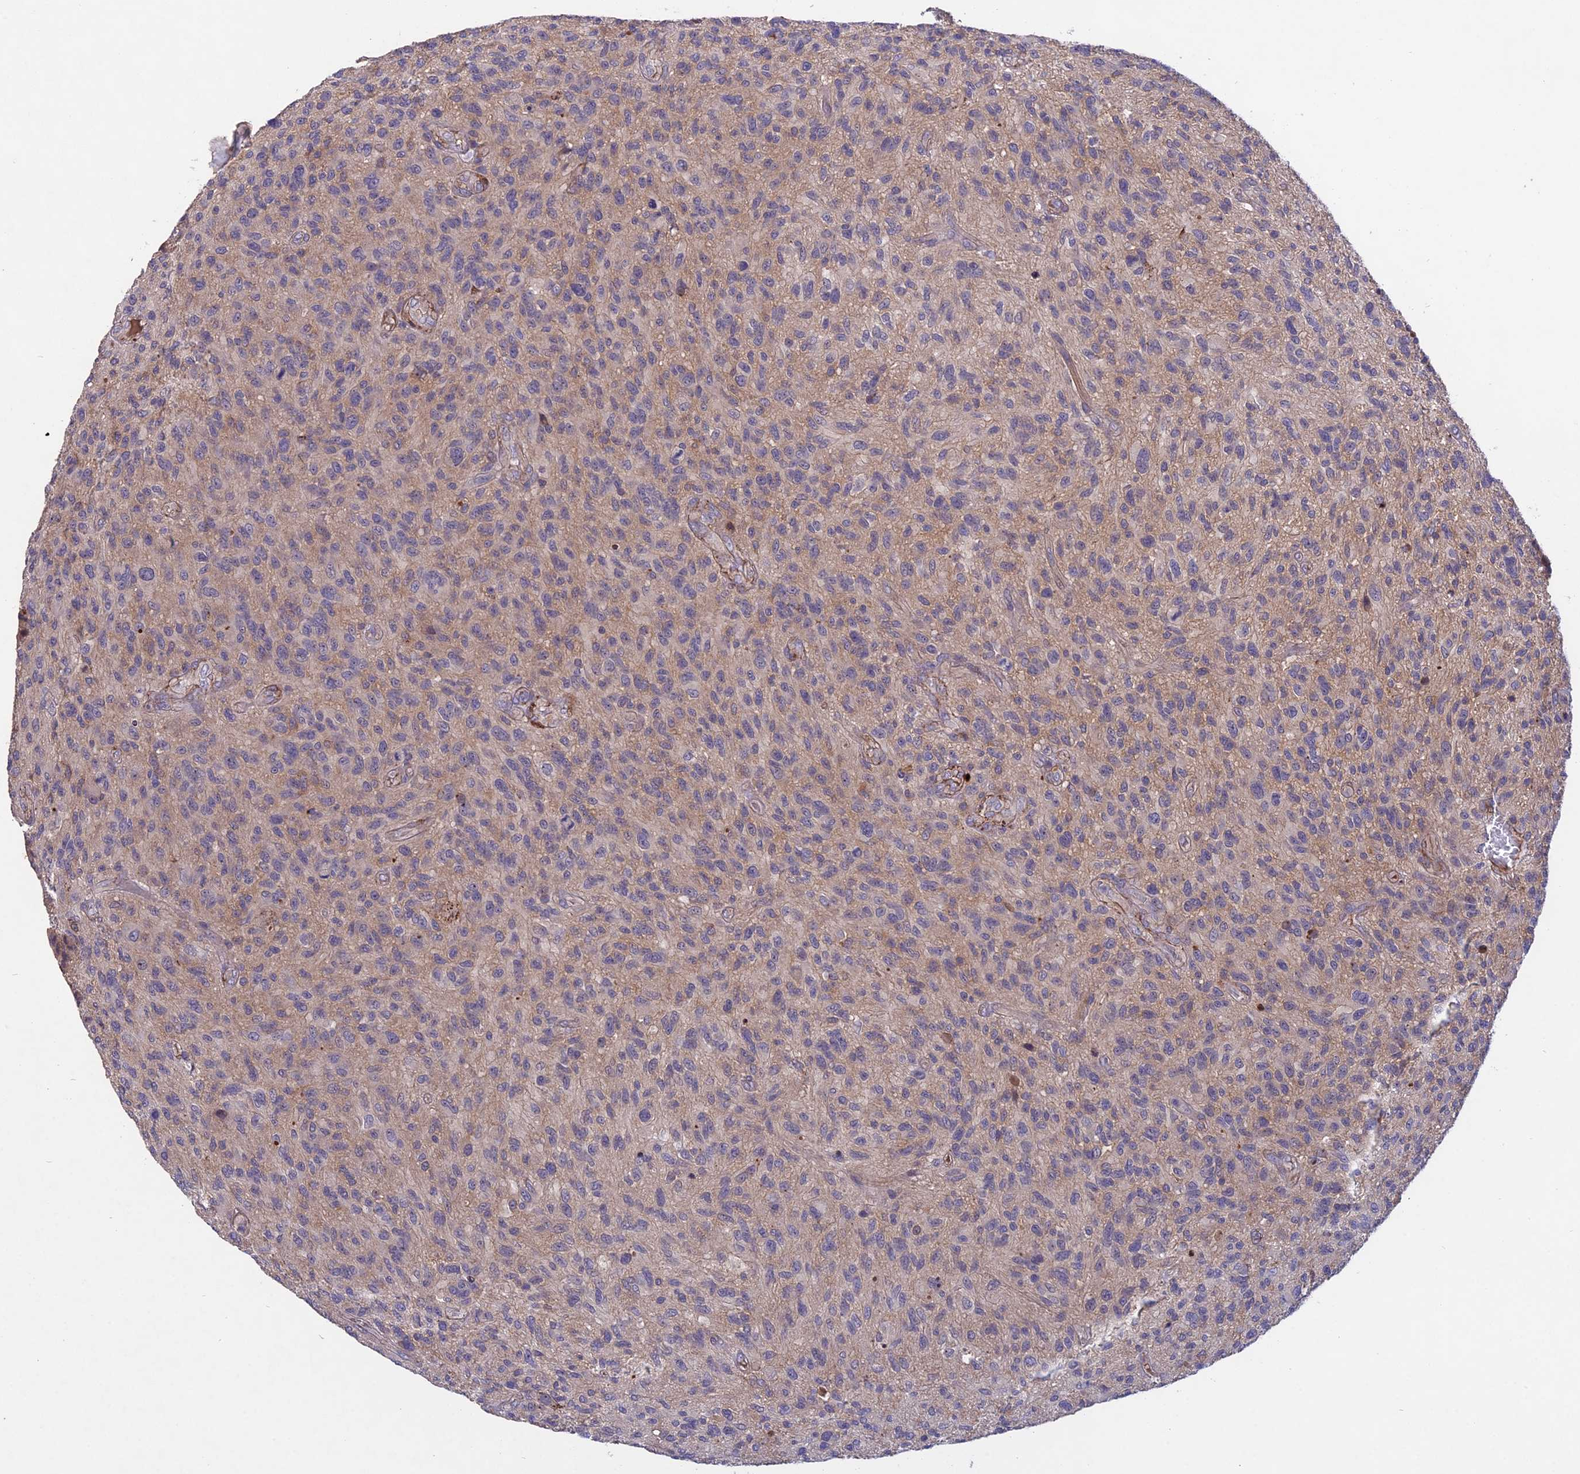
{"staining": {"intensity": "weak", "quantity": "25%-75%", "location": "cytoplasmic/membranous"}, "tissue": "glioma", "cell_type": "Tumor cells", "image_type": "cancer", "snomed": [{"axis": "morphology", "description": "Glioma, malignant, High grade"}, {"axis": "topography", "description": "Brain"}], "caption": "DAB (3,3'-diaminobenzidine) immunohistochemical staining of human high-grade glioma (malignant) shows weak cytoplasmic/membranous protein positivity in about 25%-75% of tumor cells. (Stains: DAB in brown, nuclei in blue, Microscopy: brightfield microscopy at high magnification).", "gene": "ADO", "patient": {"sex": "male", "age": 47}}